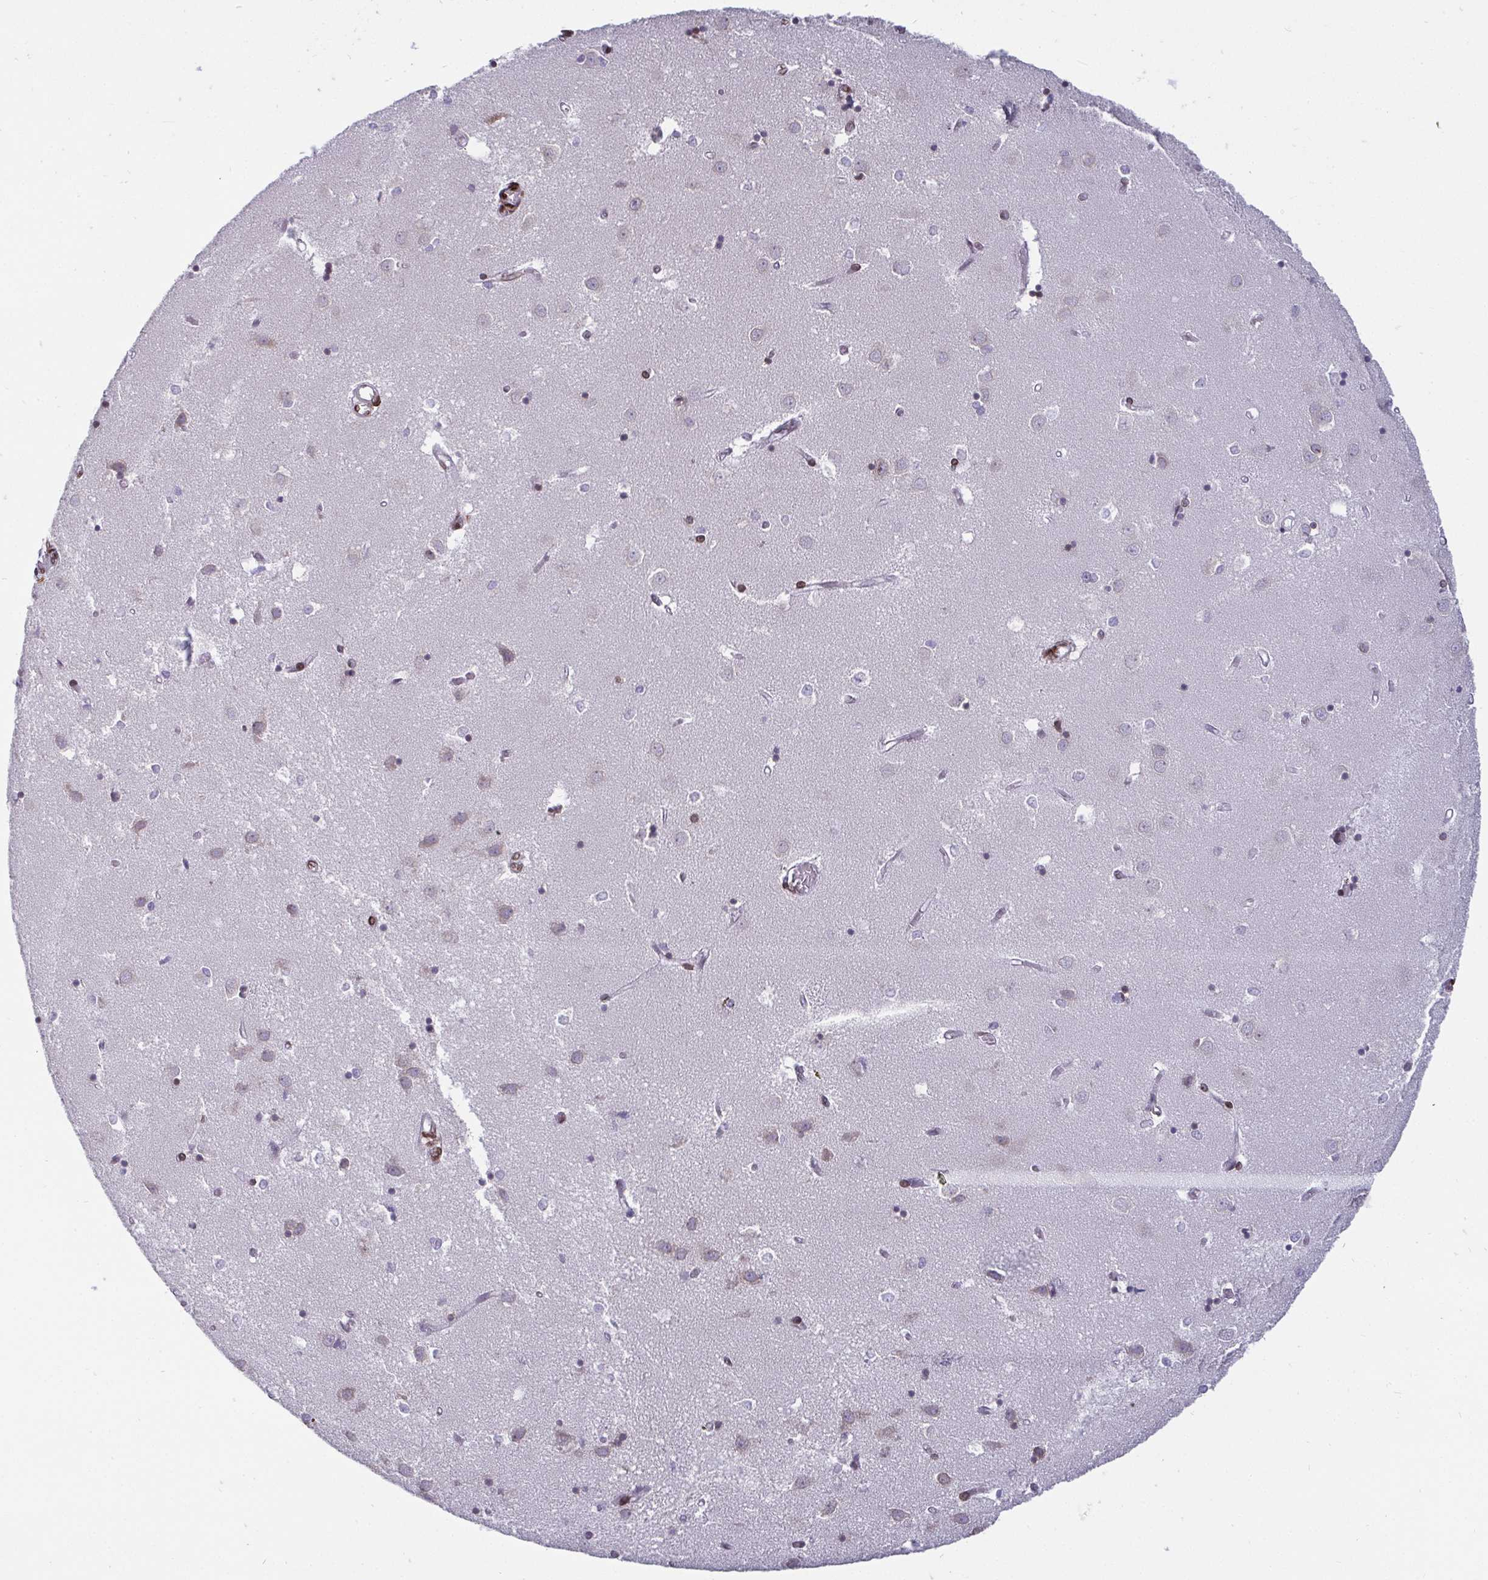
{"staining": {"intensity": "moderate", "quantity": "<25%", "location": "nuclear"}, "tissue": "caudate", "cell_type": "Glial cells", "image_type": "normal", "snomed": [{"axis": "morphology", "description": "Normal tissue, NOS"}, {"axis": "topography", "description": "Lateral ventricle wall"}], "caption": "The micrograph reveals staining of unremarkable caudate, revealing moderate nuclear protein expression (brown color) within glial cells.", "gene": "EMD", "patient": {"sex": "male", "age": 54}}